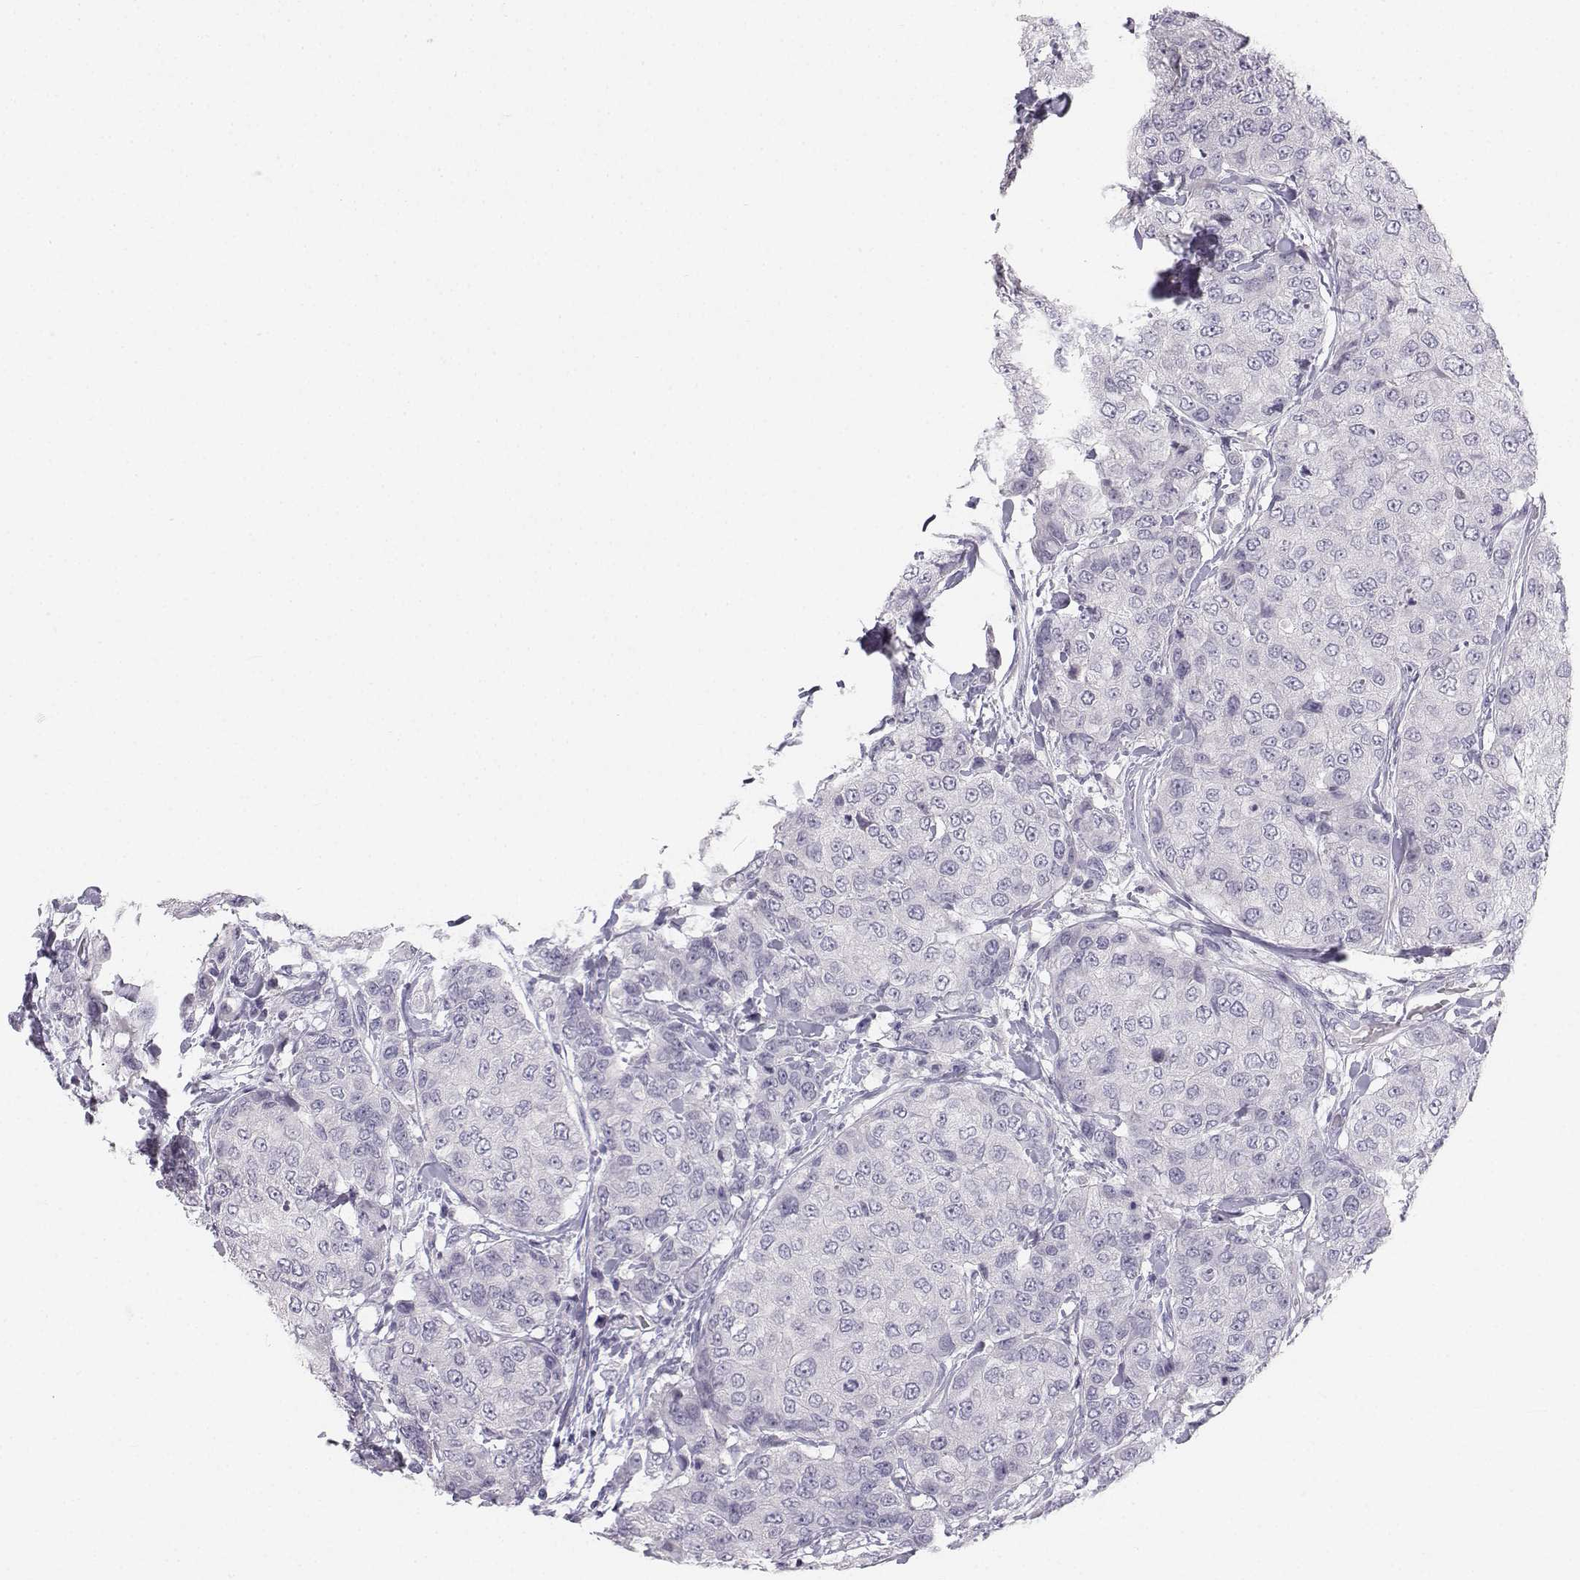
{"staining": {"intensity": "negative", "quantity": "none", "location": "none"}, "tissue": "breast cancer", "cell_type": "Tumor cells", "image_type": "cancer", "snomed": [{"axis": "morphology", "description": "Duct carcinoma"}, {"axis": "topography", "description": "Breast"}], "caption": "Human breast infiltrating ductal carcinoma stained for a protein using immunohistochemistry (IHC) displays no positivity in tumor cells.", "gene": "SYCE1", "patient": {"sex": "female", "age": 27}}